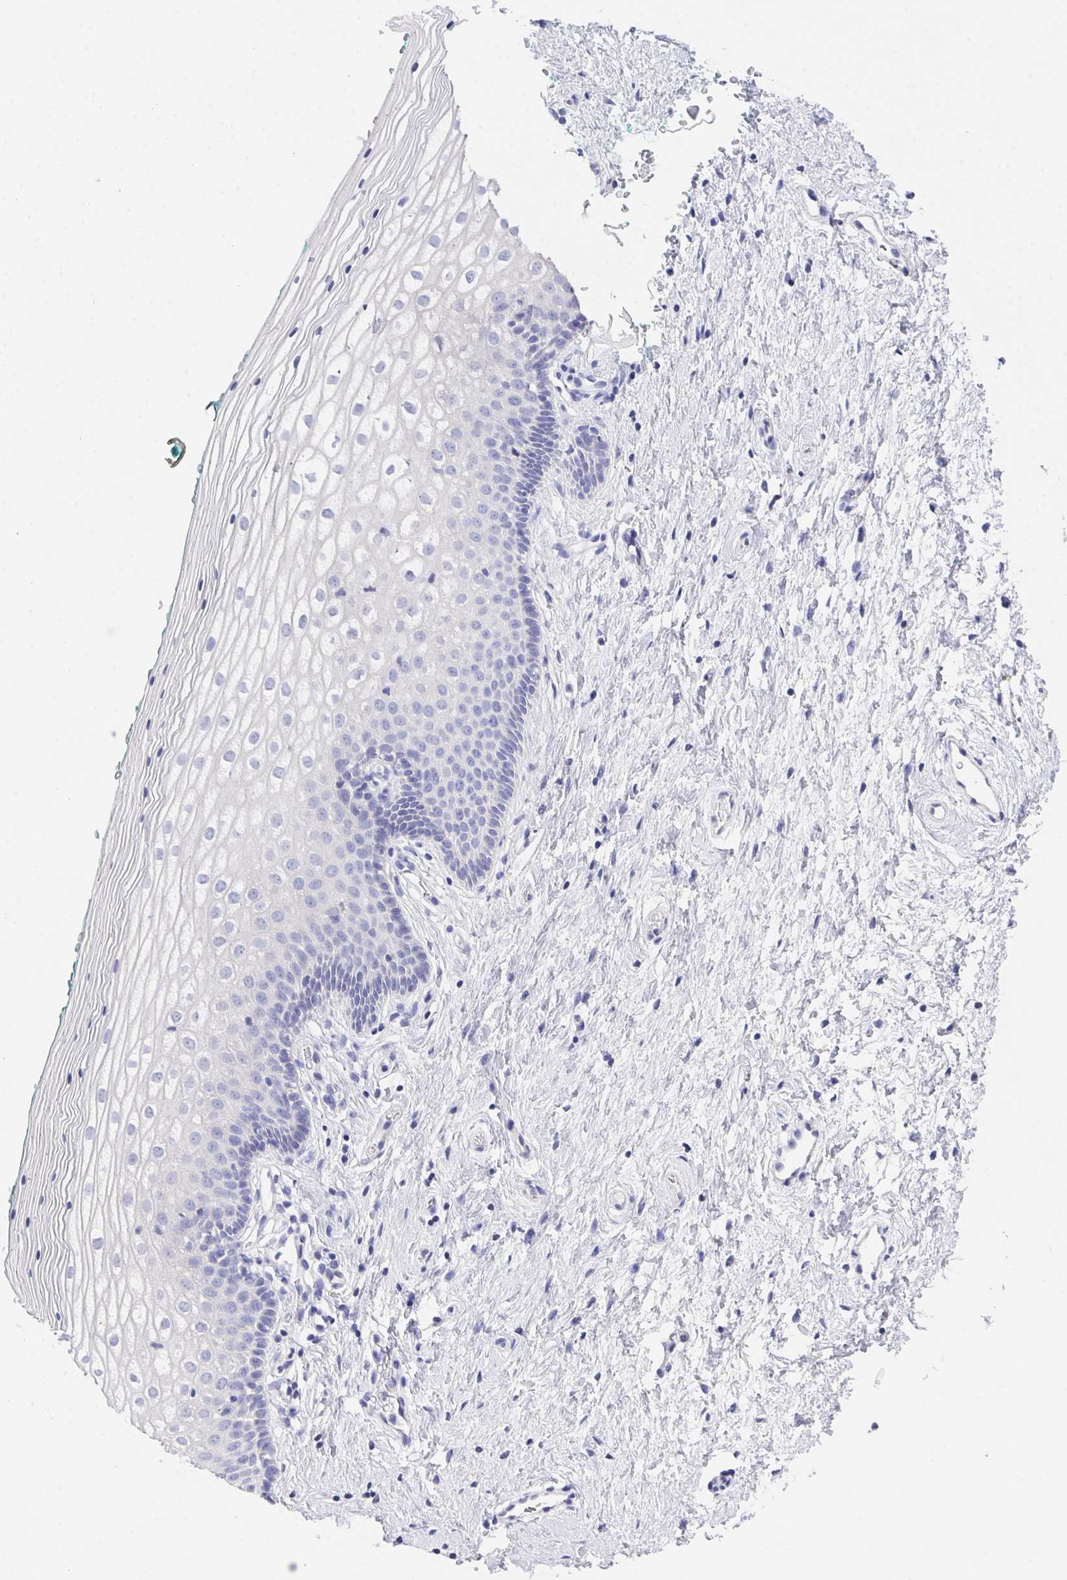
{"staining": {"intensity": "negative", "quantity": "none", "location": "none"}, "tissue": "vagina", "cell_type": "Squamous epithelial cells", "image_type": "normal", "snomed": [{"axis": "morphology", "description": "Normal tissue, NOS"}, {"axis": "topography", "description": "Vagina"}], "caption": "A micrograph of vagina stained for a protein reveals no brown staining in squamous epithelial cells. (DAB immunohistochemistry with hematoxylin counter stain).", "gene": "PRG3", "patient": {"sex": "female", "age": 36}}